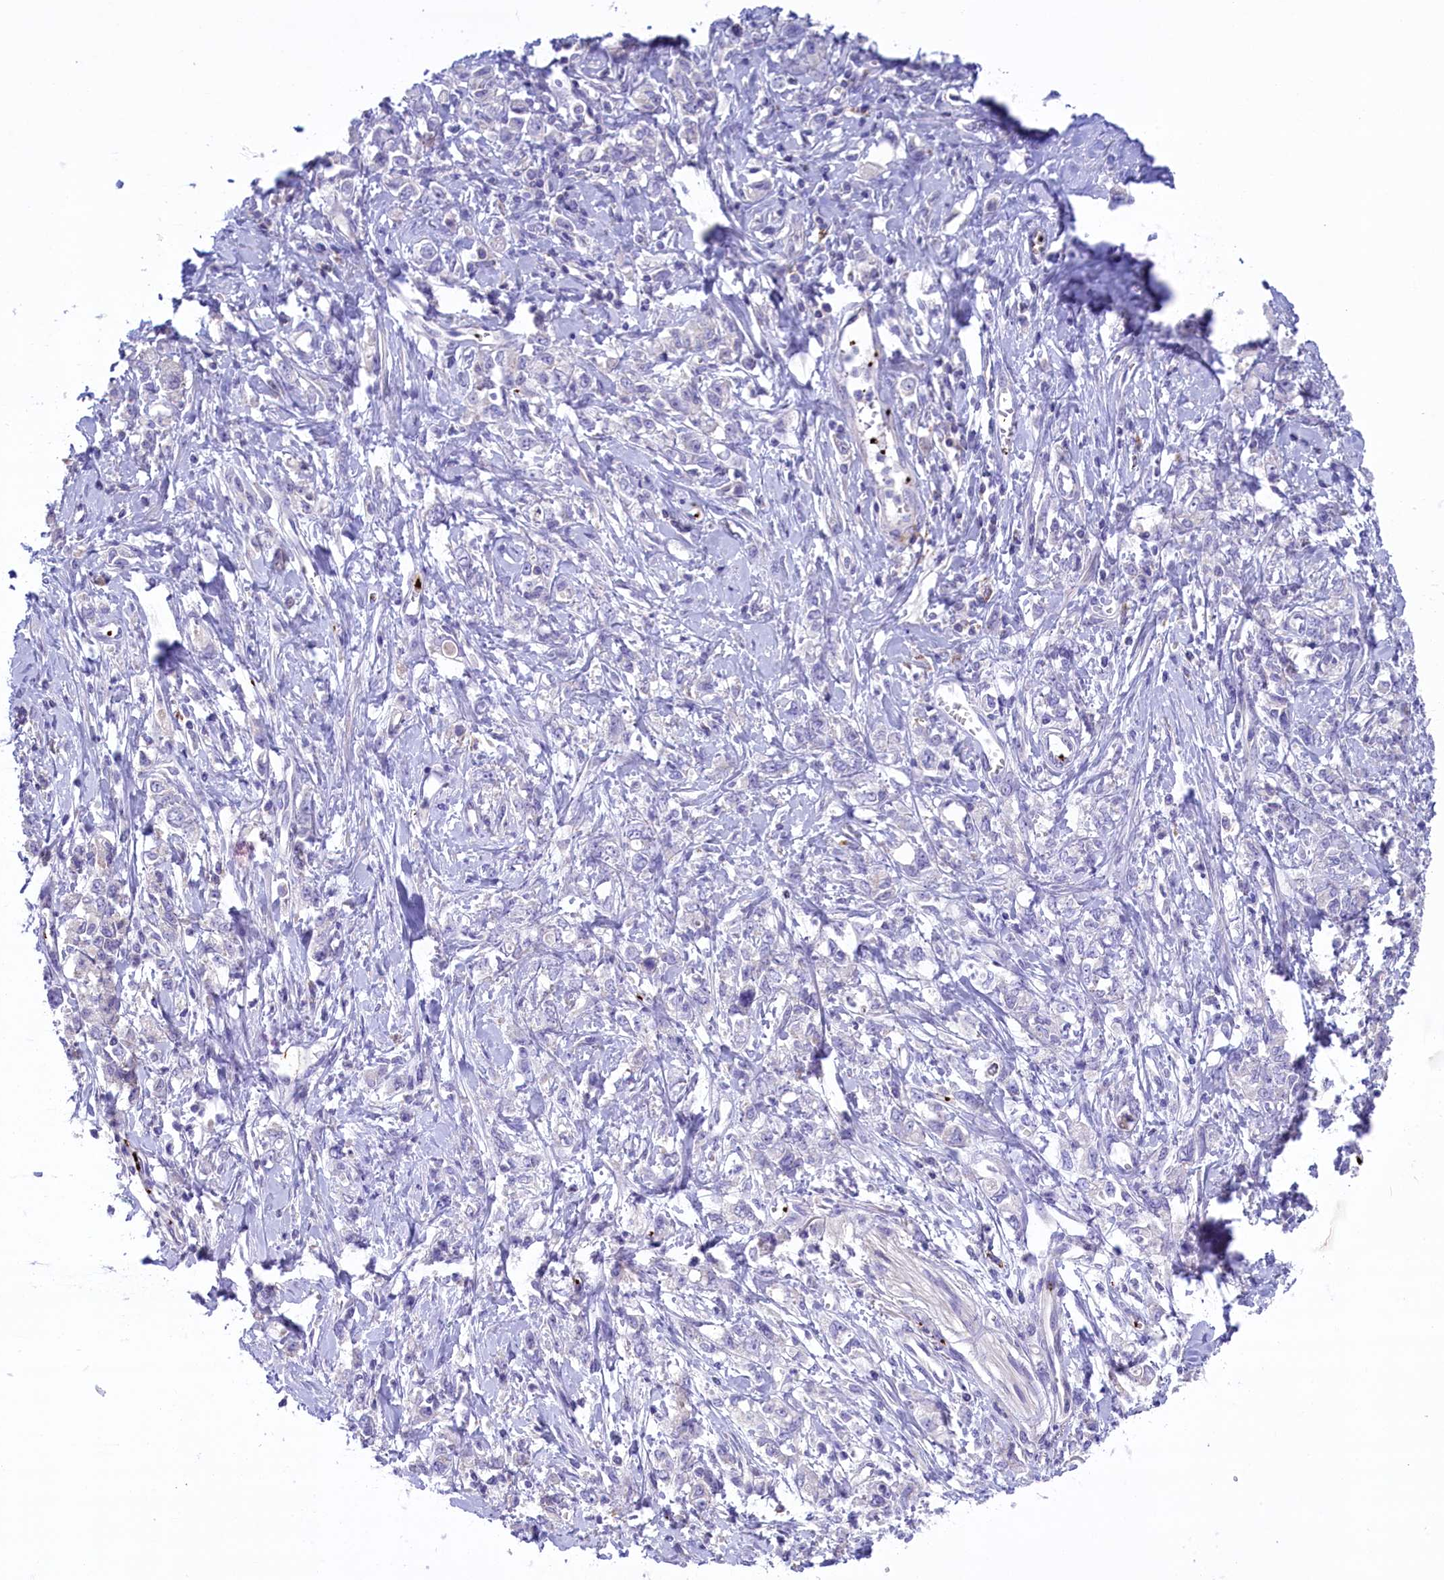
{"staining": {"intensity": "negative", "quantity": "none", "location": "none"}, "tissue": "stomach cancer", "cell_type": "Tumor cells", "image_type": "cancer", "snomed": [{"axis": "morphology", "description": "Adenocarcinoma, NOS"}, {"axis": "topography", "description": "Stomach"}], "caption": "DAB immunohistochemical staining of stomach cancer exhibits no significant positivity in tumor cells.", "gene": "HEATR3", "patient": {"sex": "female", "age": 76}}